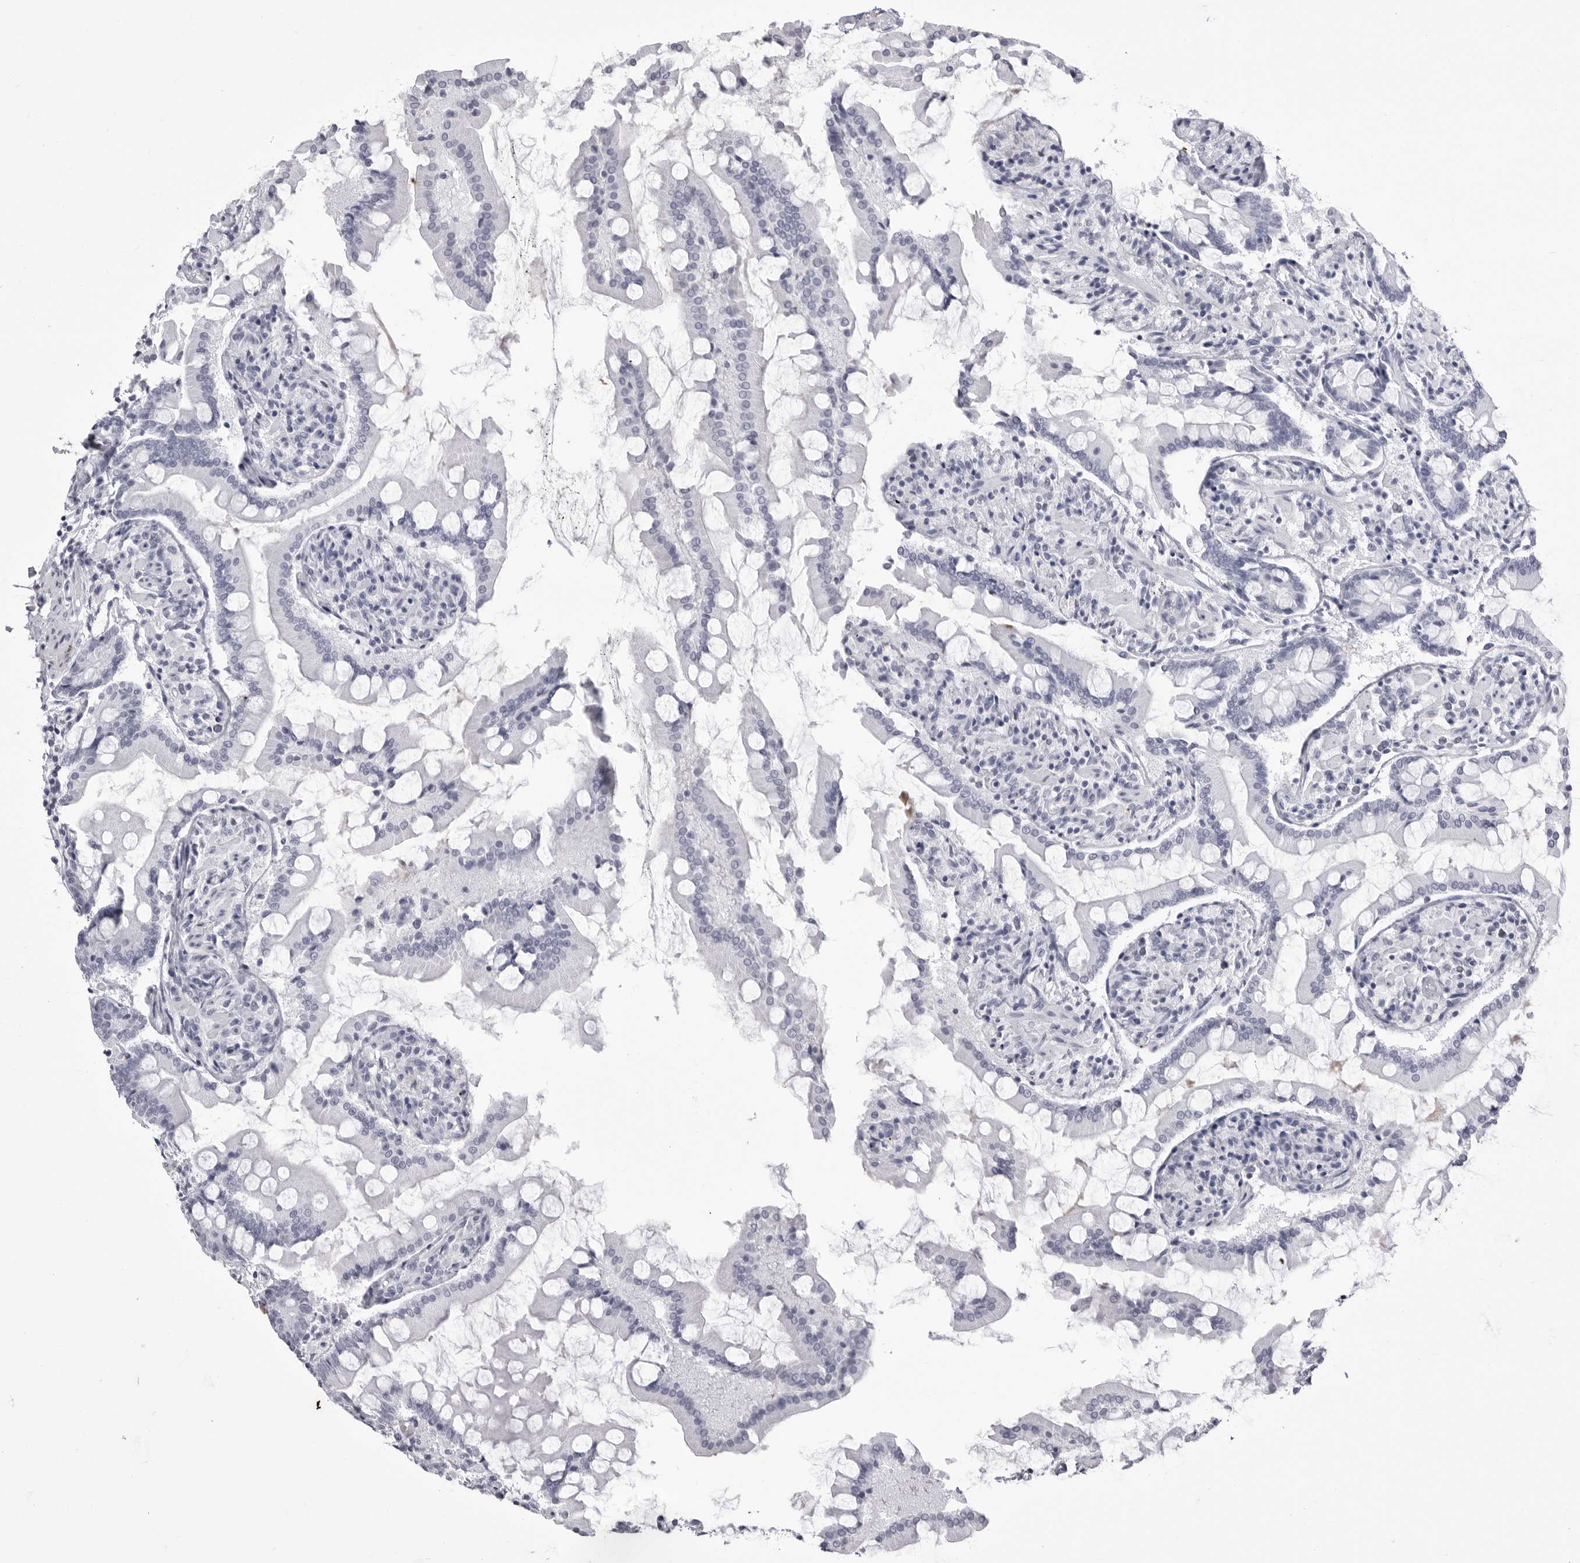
{"staining": {"intensity": "negative", "quantity": "none", "location": "none"}, "tissue": "small intestine", "cell_type": "Glandular cells", "image_type": "normal", "snomed": [{"axis": "morphology", "description": "Normal tissue, NOS"}, {"axis": "topography", "description": "Small intestine"}], "caption": "Micrograph shows no significant protein expression in glandular cells of normal small intestine.", "gene": "COL26A1", "patient": {"sex": "male", "age": 41}}